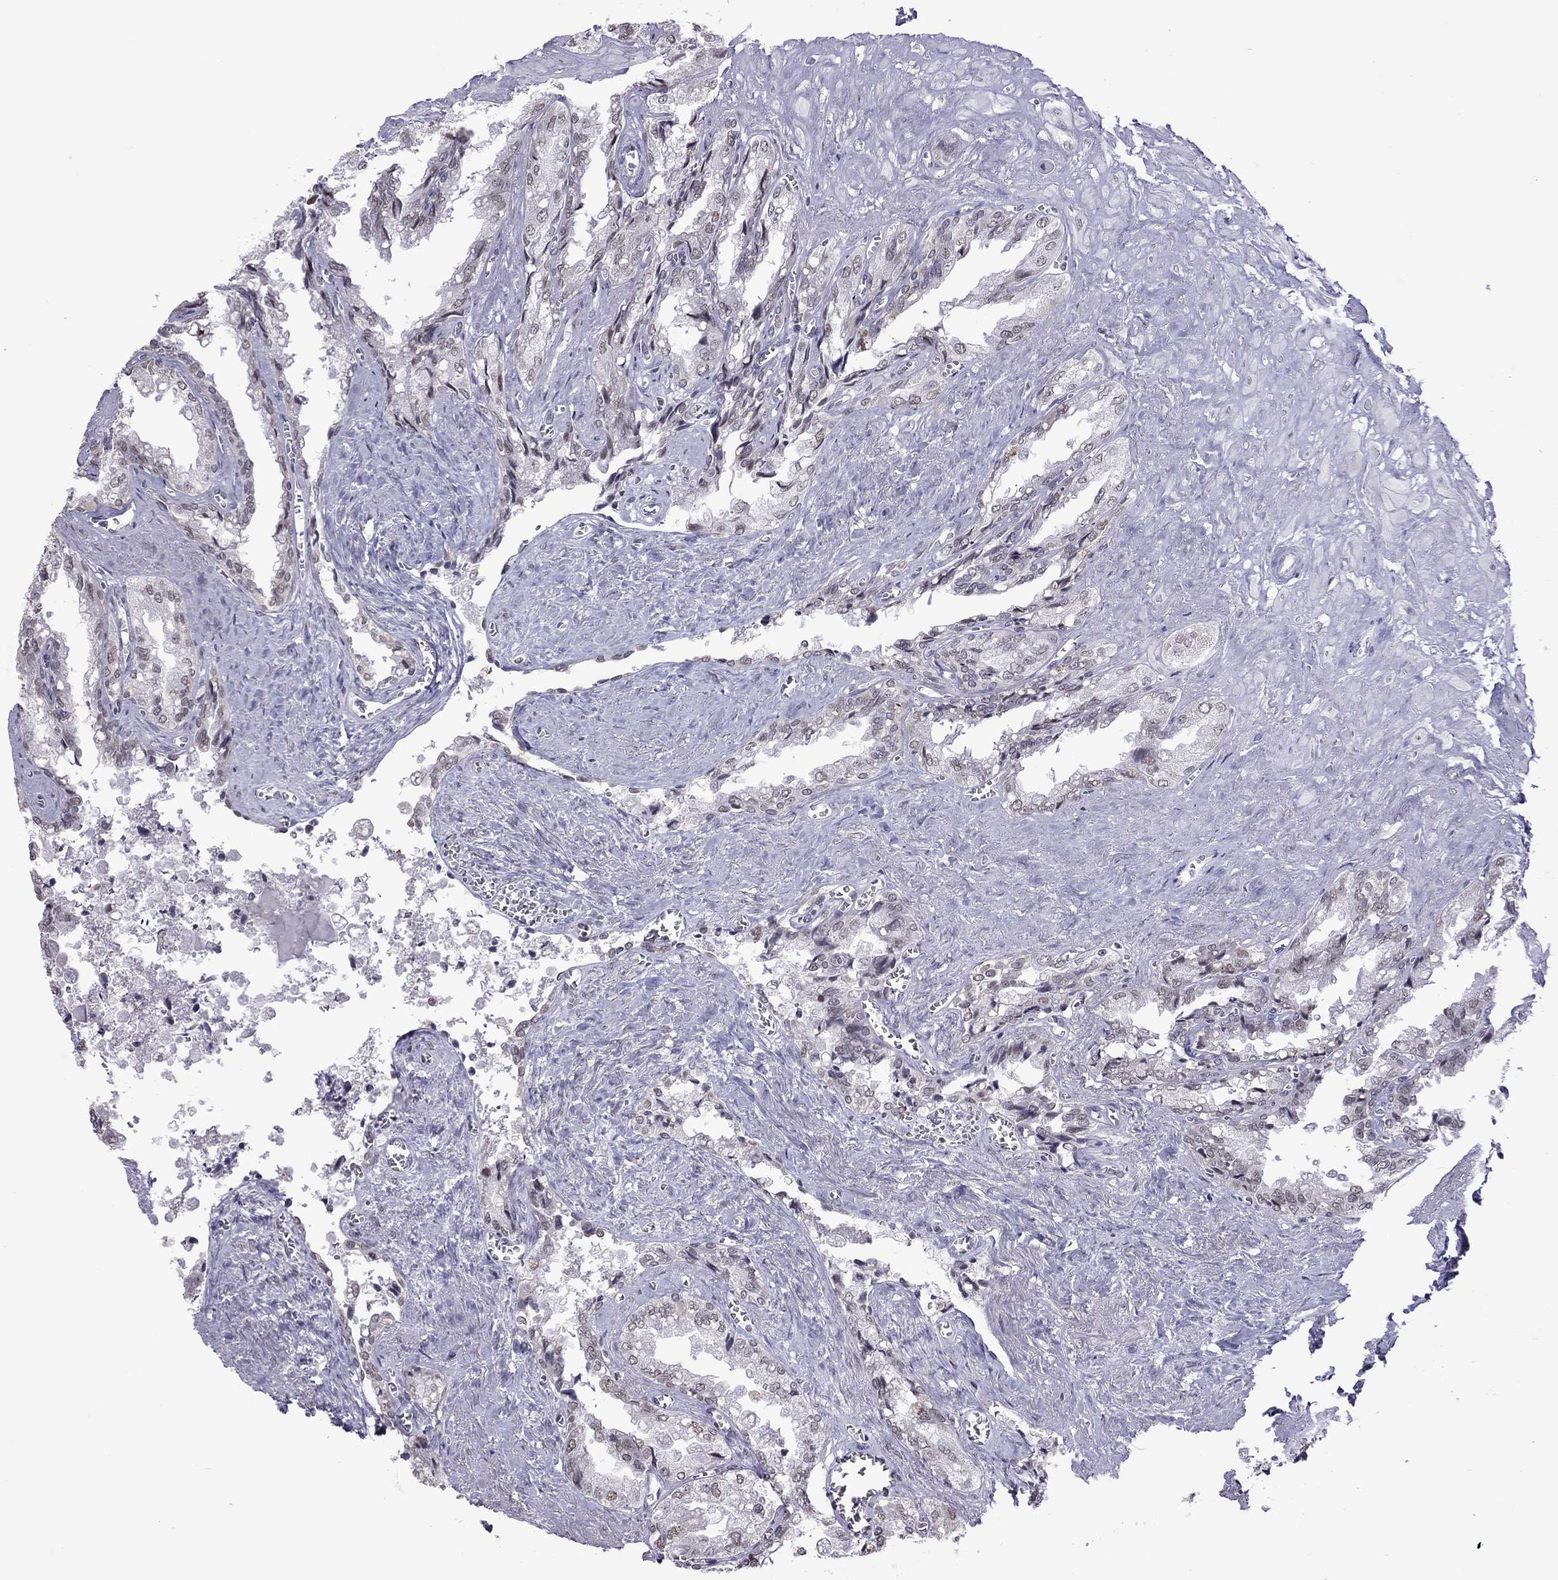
{"staining": {"intensity": "negative", "quantity": "none", "location": "none"}, "tissue": "seminal vesicle", "cell_type": "Glandular cells", "image_type": "normal", "snomed": [{"axis": "morphology", "description": "Normal tissue, NOS"}, {"axis": "topography", "description": "Seminal veicle"}], "caption": "The histopathology image demonstrates no significant positivity in glandular cells of seminal vesicle.", "gene": "PPP1R3A", "patient": {"sex": "male", "age": 67}}